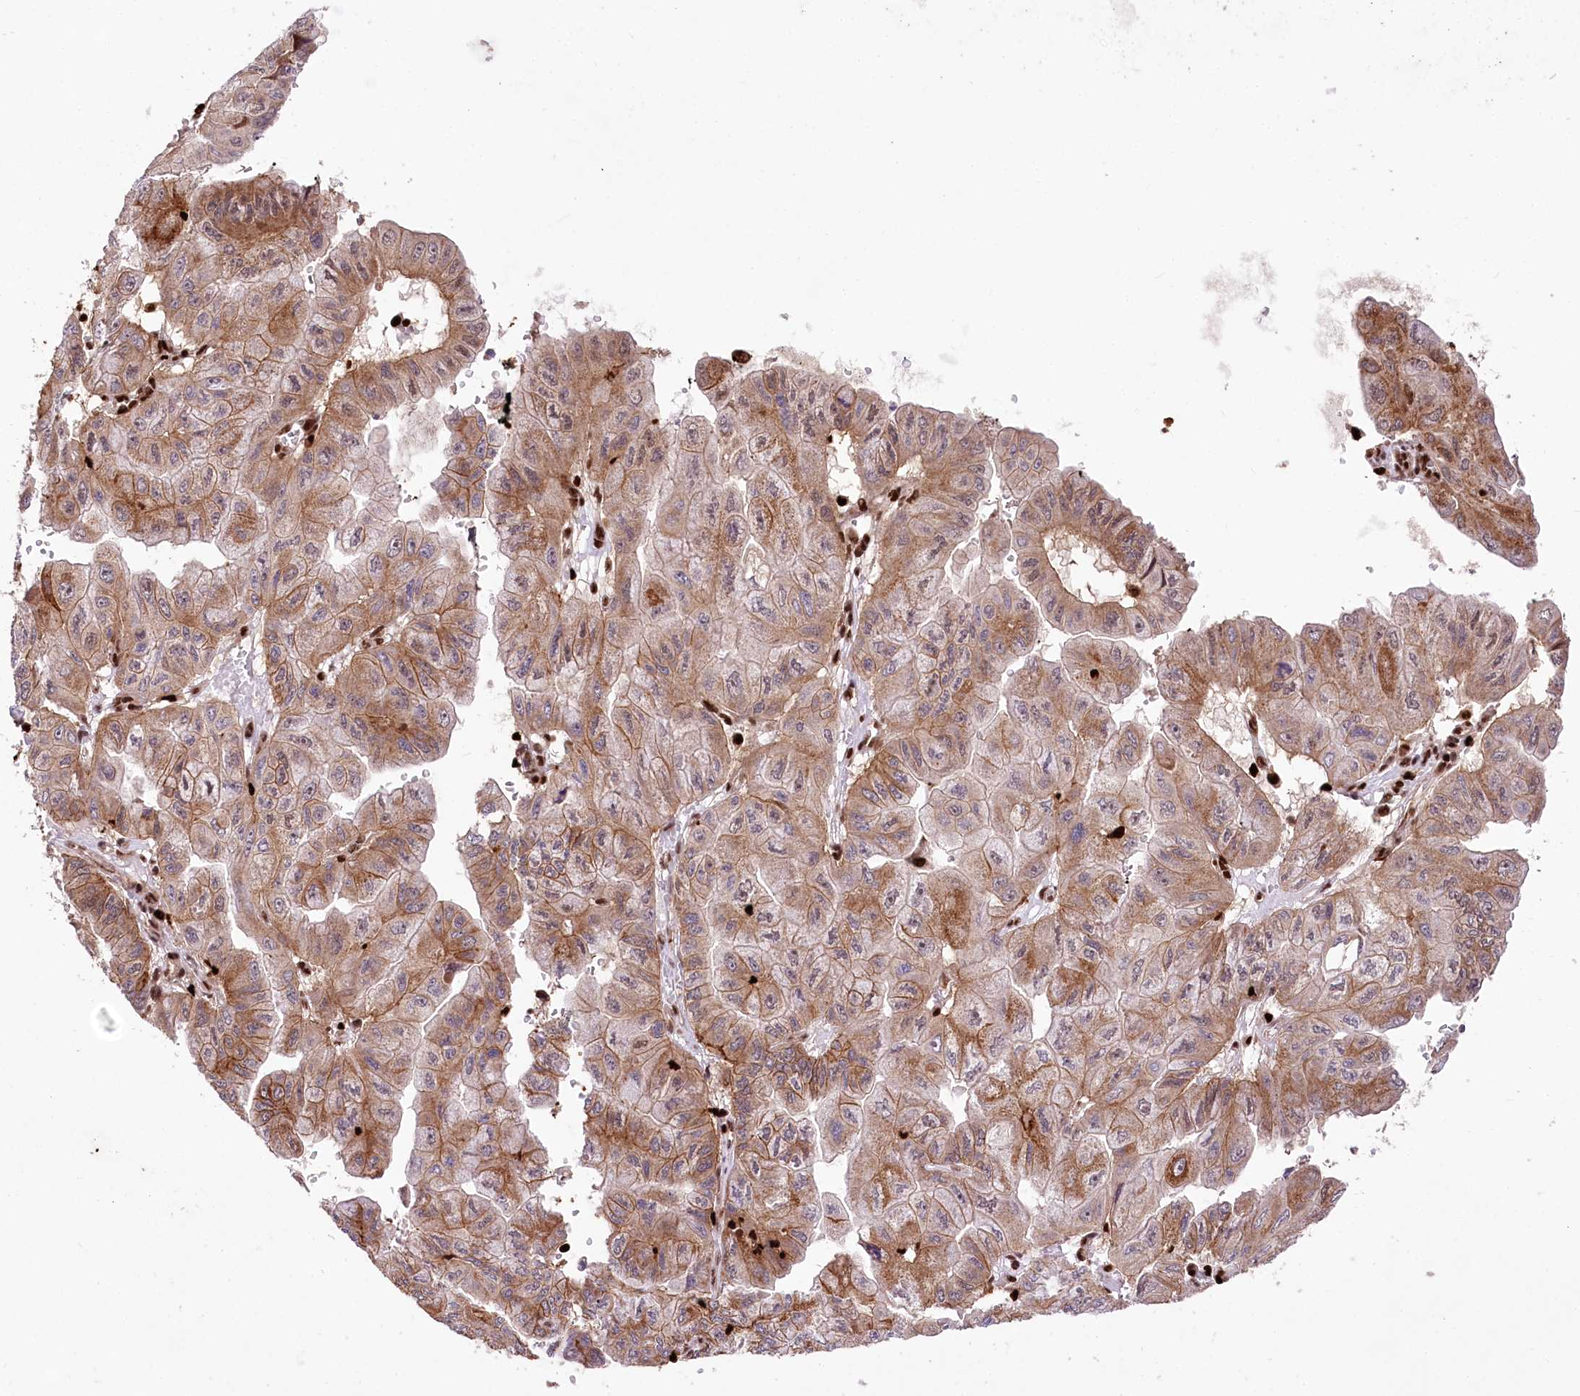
{"staining": {"intensity": "moderate", "quantity": ">75%", "location": "cytoplasmic/membranous"}, "tissue": "pancreatic cancer", "cell_type": "Tumor cells", "image_type": "cancer", "snomed": [{"axis": "morphology", "description": "Adenocarcinoma, NOS"}, {"axis": "topography", "description": "Pancreas"}], "caption": "A brown stain shows moderate cytoplasmic/membranous positivity of a protein in human pancreatic cancer tumor cells.", "gene": "FIGN", "patient": {"sex": "male", "age": 51}}